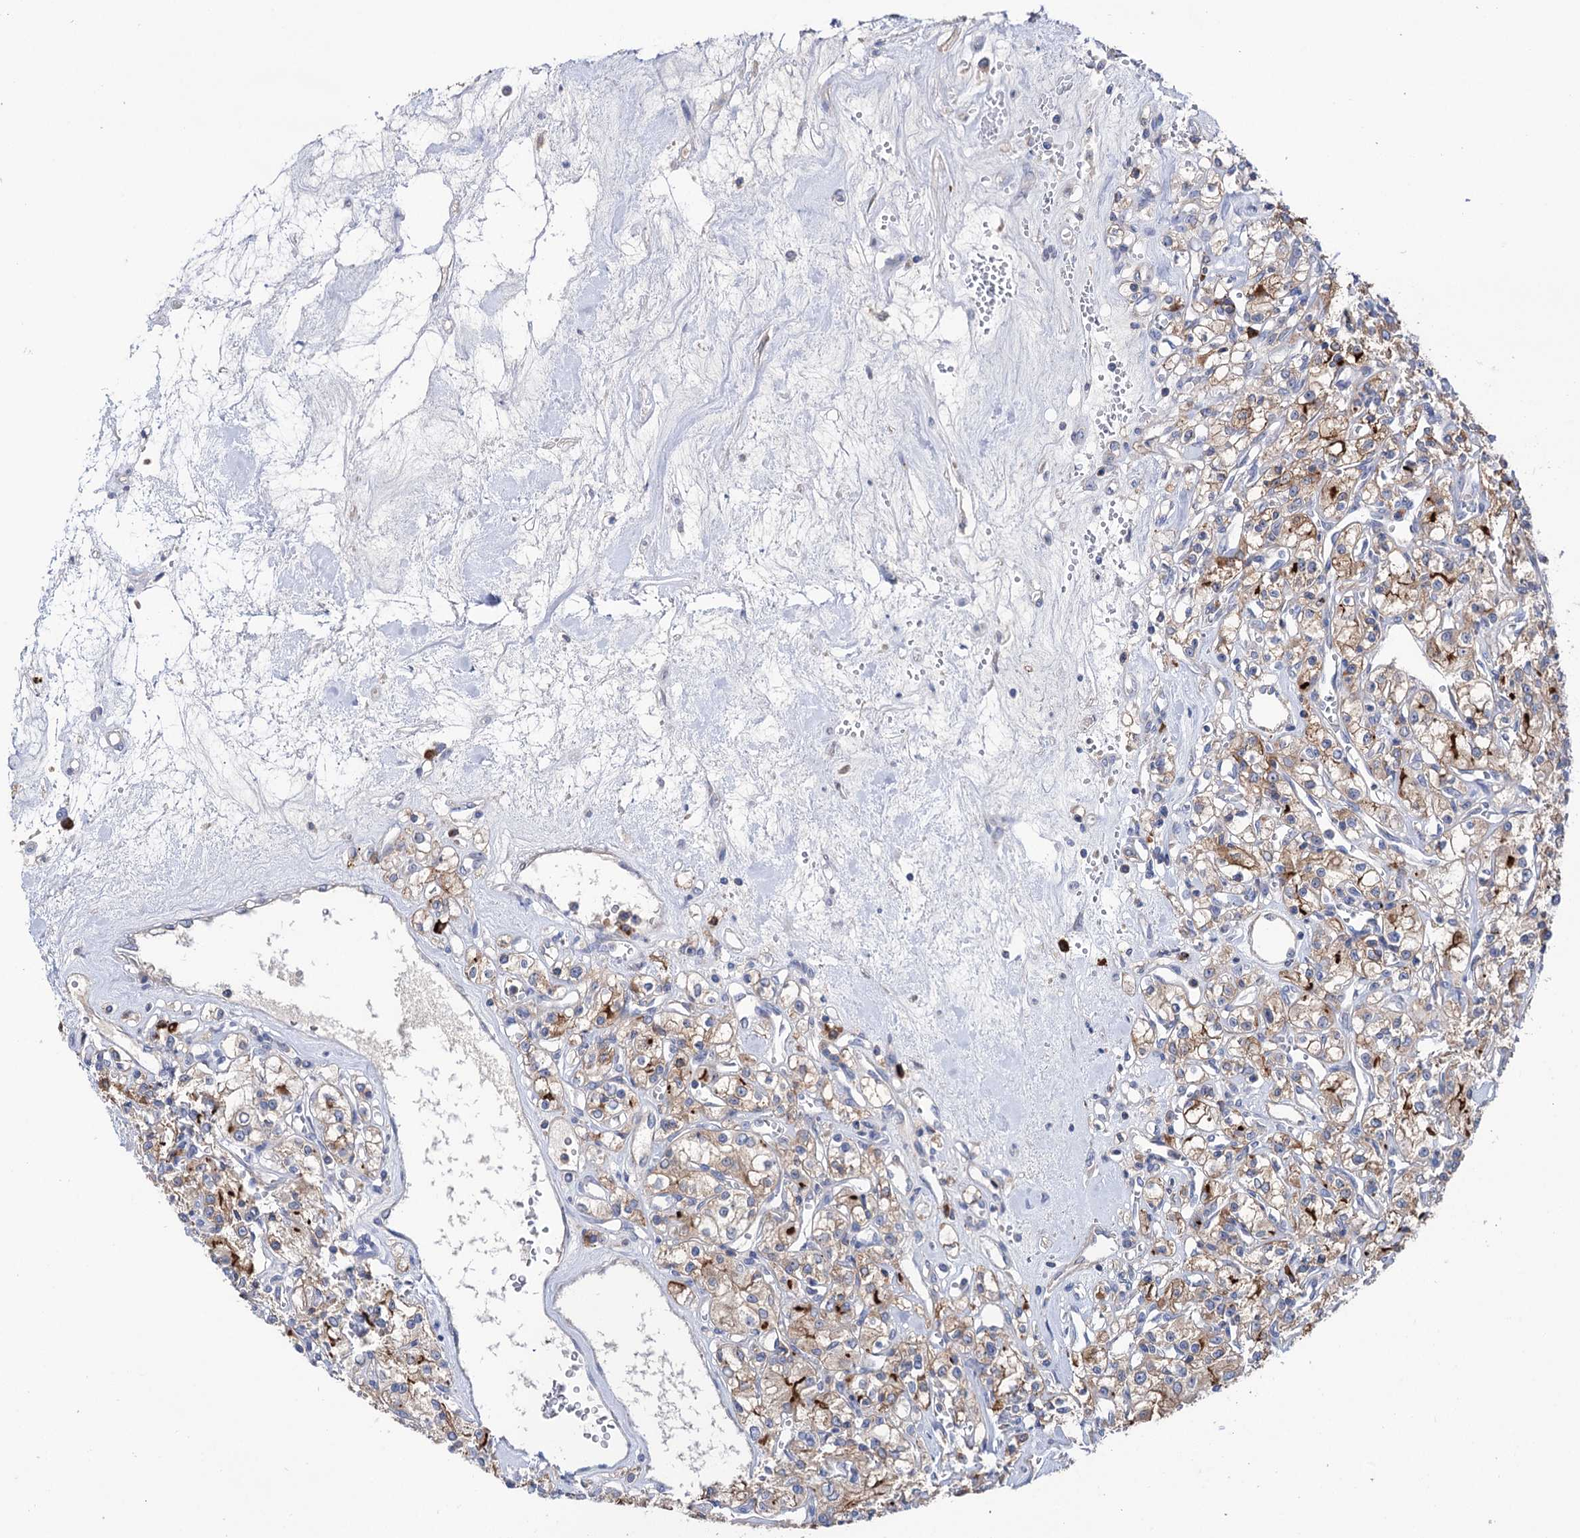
{"staining": {"intensity": "strong", "quantity": "<25%", "location": "cytoplasmic/membranous"}, "tissue": "renal cancer", "cell_type": "Tumor cells", "image_type": "cancer", "snomed": [{"axis": "morphology", "description": "Adenocarcinoma, NOS"}, {"axis": "topography", "description": "Kidney"}], "caption": "Immunohistochemistry (IHC) photomicrograph of neoplastic tissue: human adenocarcinoma (renal) stained using IHC shows medium levels of strong protein expression localized specifically in the cytoplasmic/membranous of tumor cells, appearing as a cytoplasmic/membranous brown color.", "gene": "BBS4", "patient": {"sex": "female", "age": 59}}